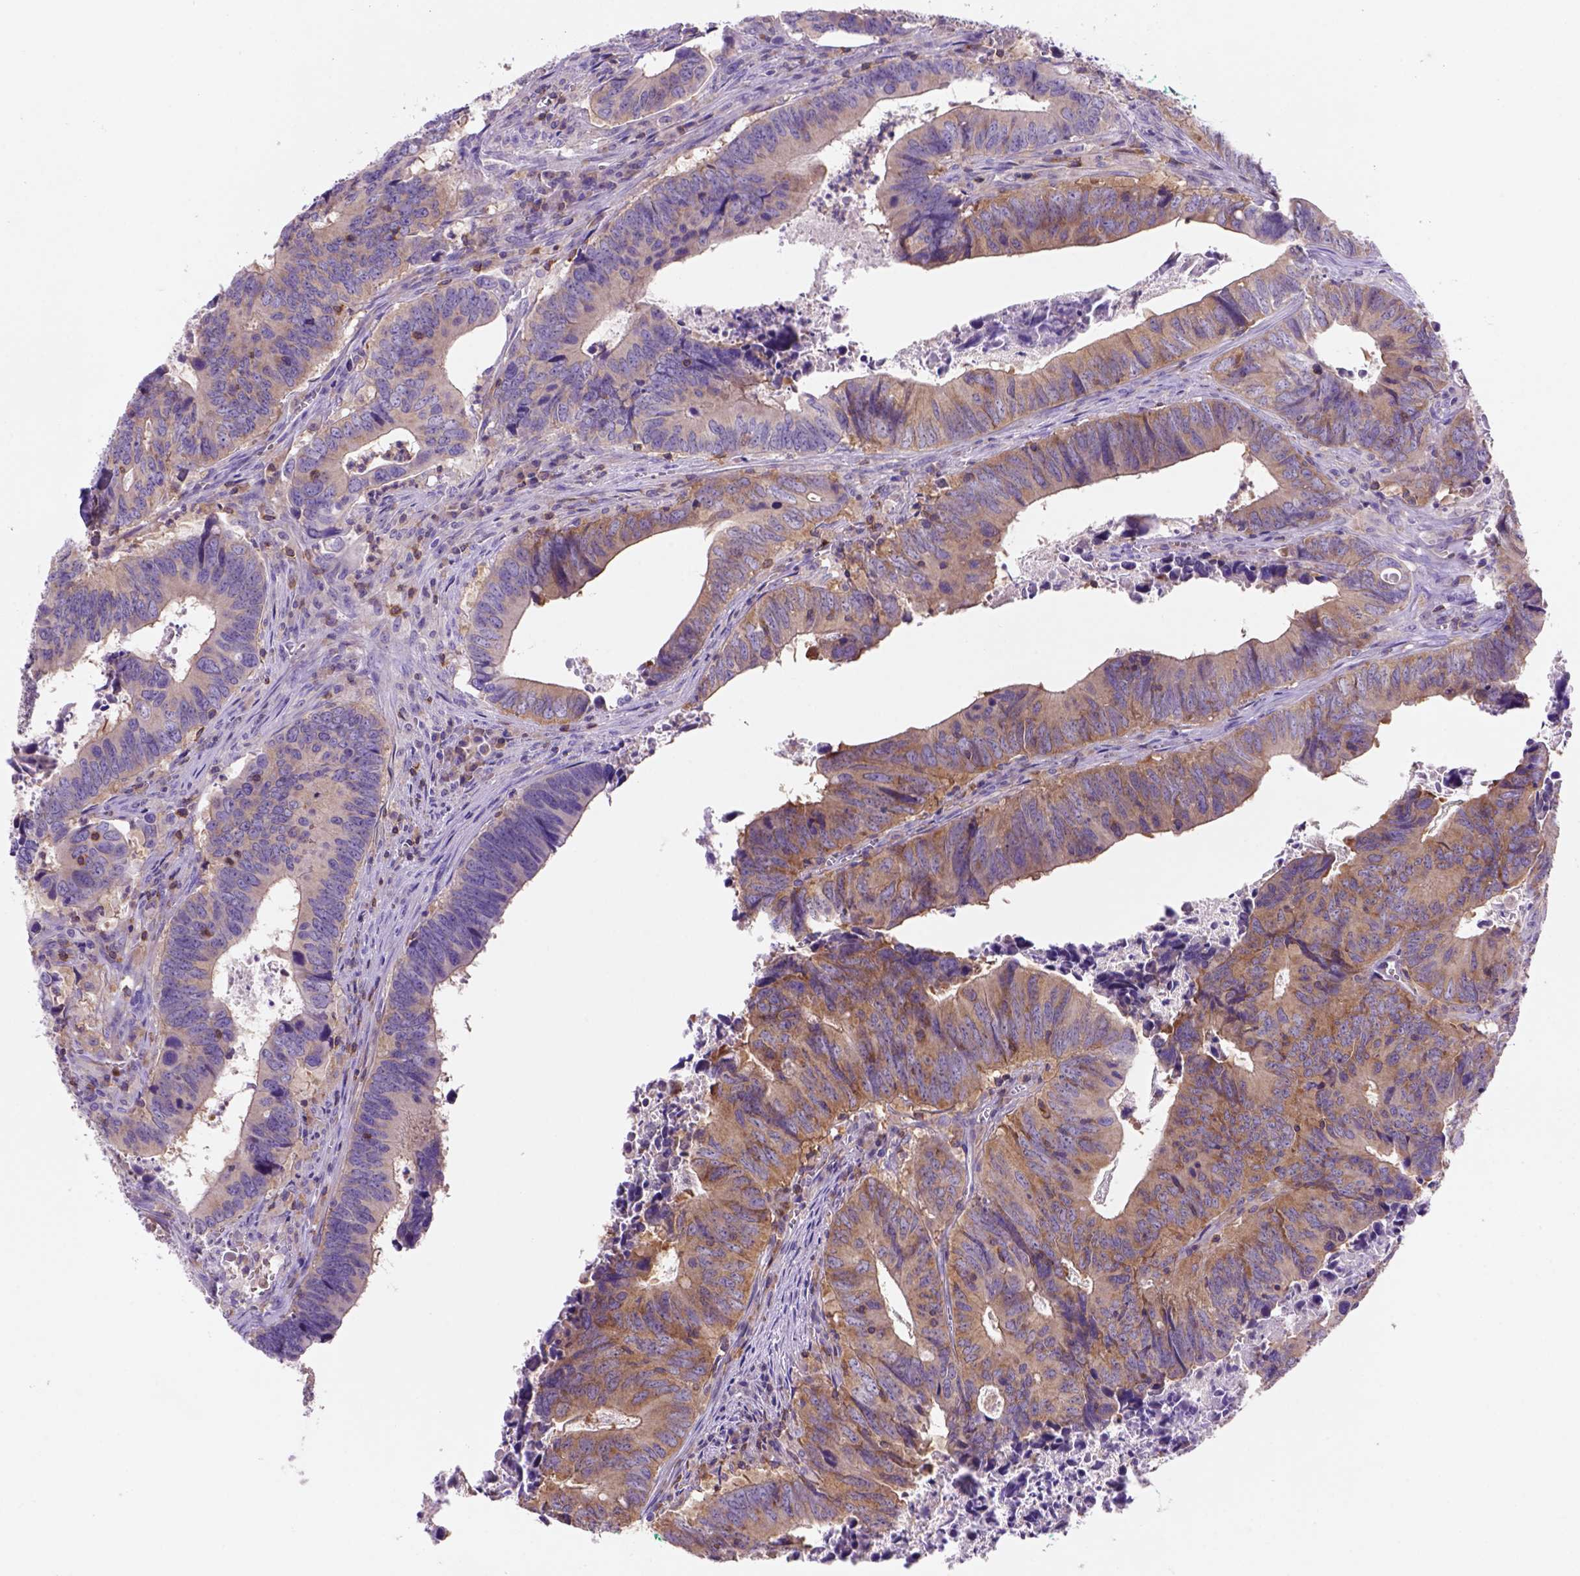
{"staining": {"intensity": "moderate", "quantity": "25%-75%", "location": "cytoplasmic/membranous"}, "tissue": "colorectal cancer", "cell_type": "Tumor cells", "image_type": "cancer", "snomed": [{"axis": "morphology", "description": "Adenocarcinoma, NOS"}, {"axis": "topography", "description": "Colon"}], "caption": "Protein staining of colorectal adenocarcinoma tissue exhibits moderate cytoplasmic/membranous expression in about 25%-75% of tumor cells.", "gene": "INPP5D", "patient": {"sex": "female", "age": 82}}